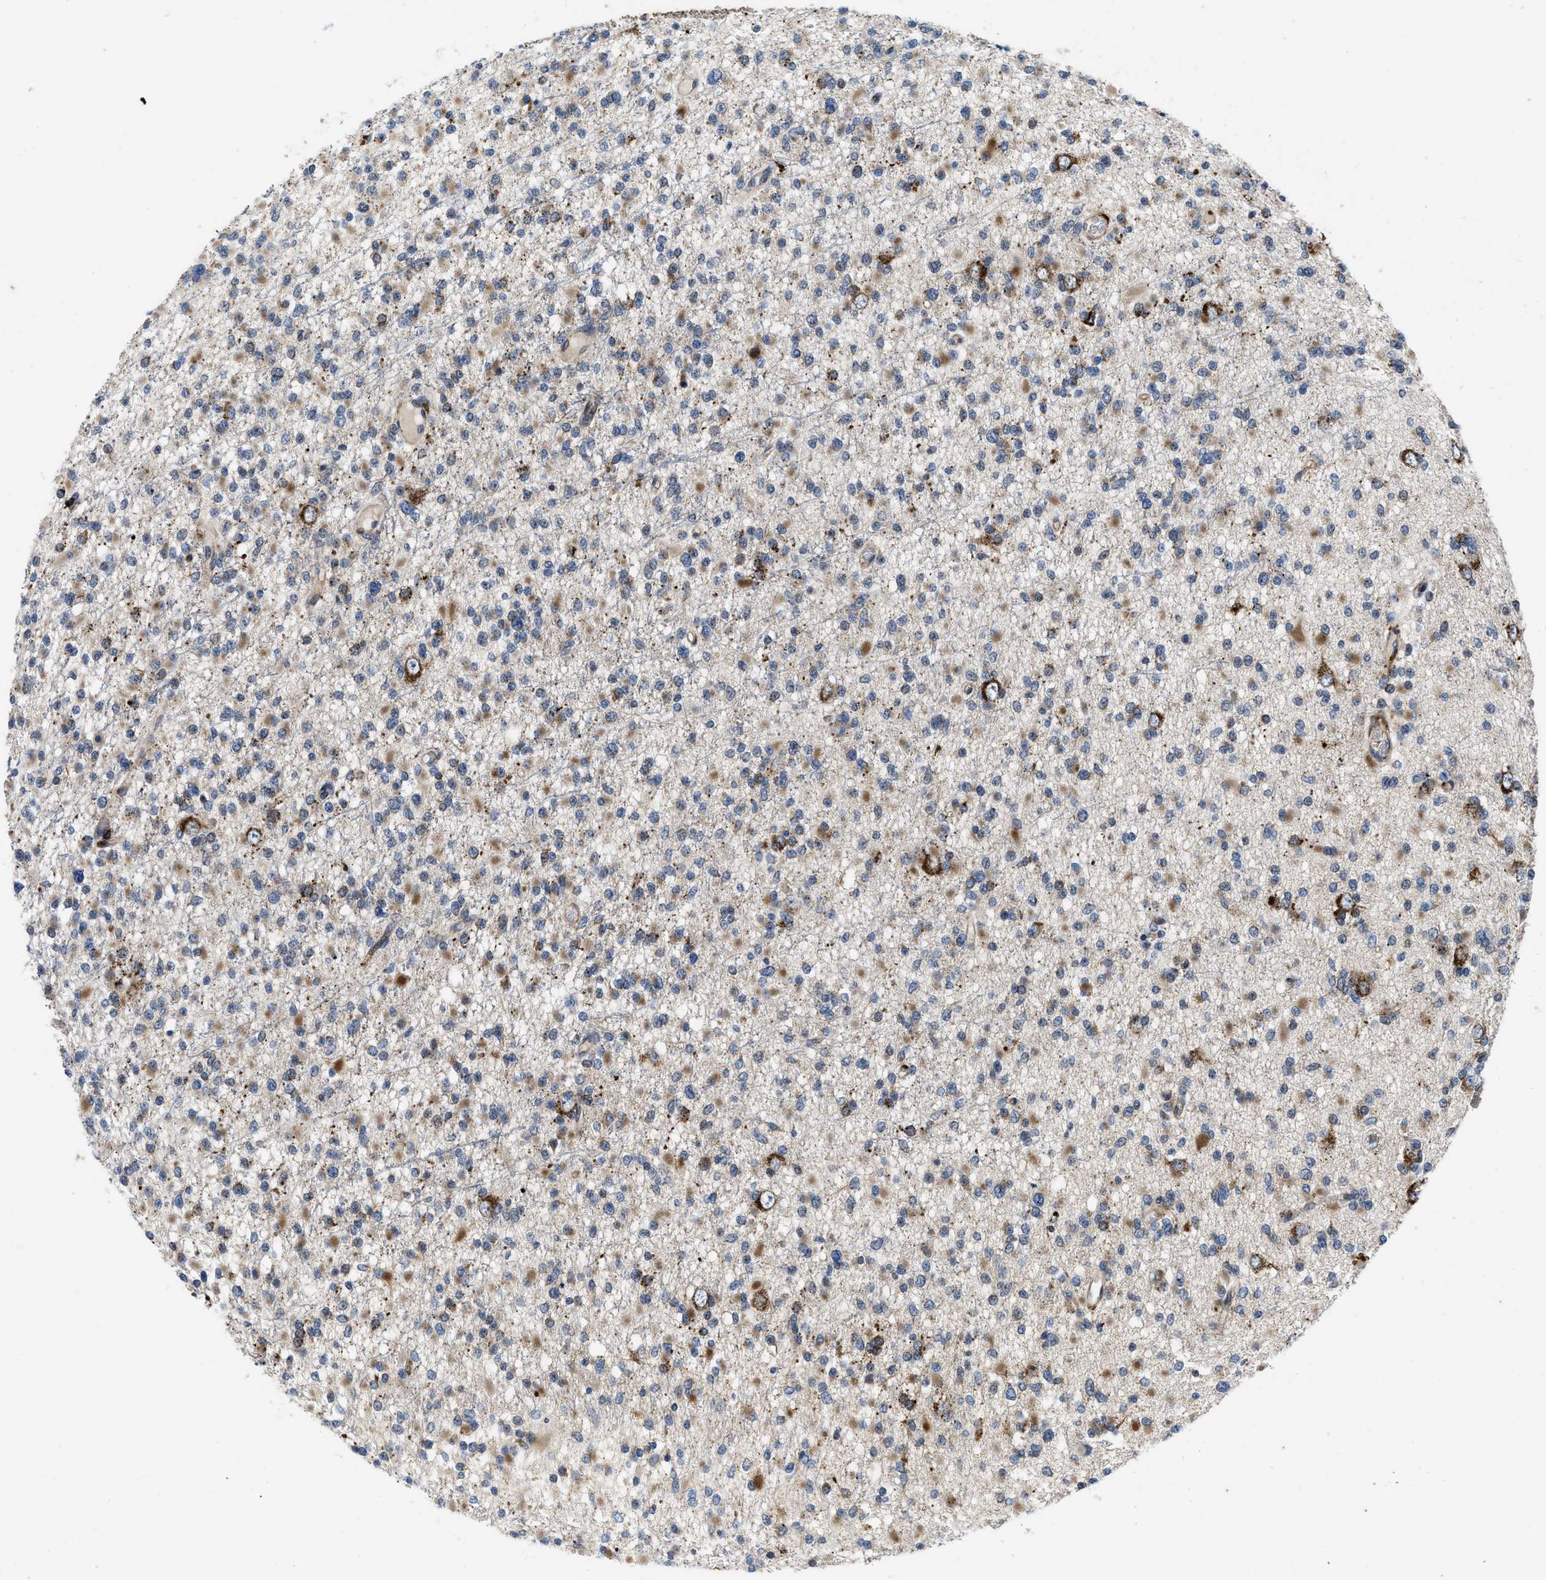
{"staining": {"intensity": "moderate", "quantity": "25%-75%", "location": "cytoplasmic/membranous"}, "tissue": "glioma", "cell_type": "Tumor cells", "image_type": "cancer", "snomed": [{"axis": "morphology", "description": "Glioma, malignant, Low grade"}, {"axis": "topography", "description": "Brain"}], "caption": "Human glioma stained with a brown dye reveals moderate cytoplasmic/membranous positive positivity in about 25%-75% of tumor cells.", "gene": "ENPP4", "patient": {"sex": "female", "age": 22}}